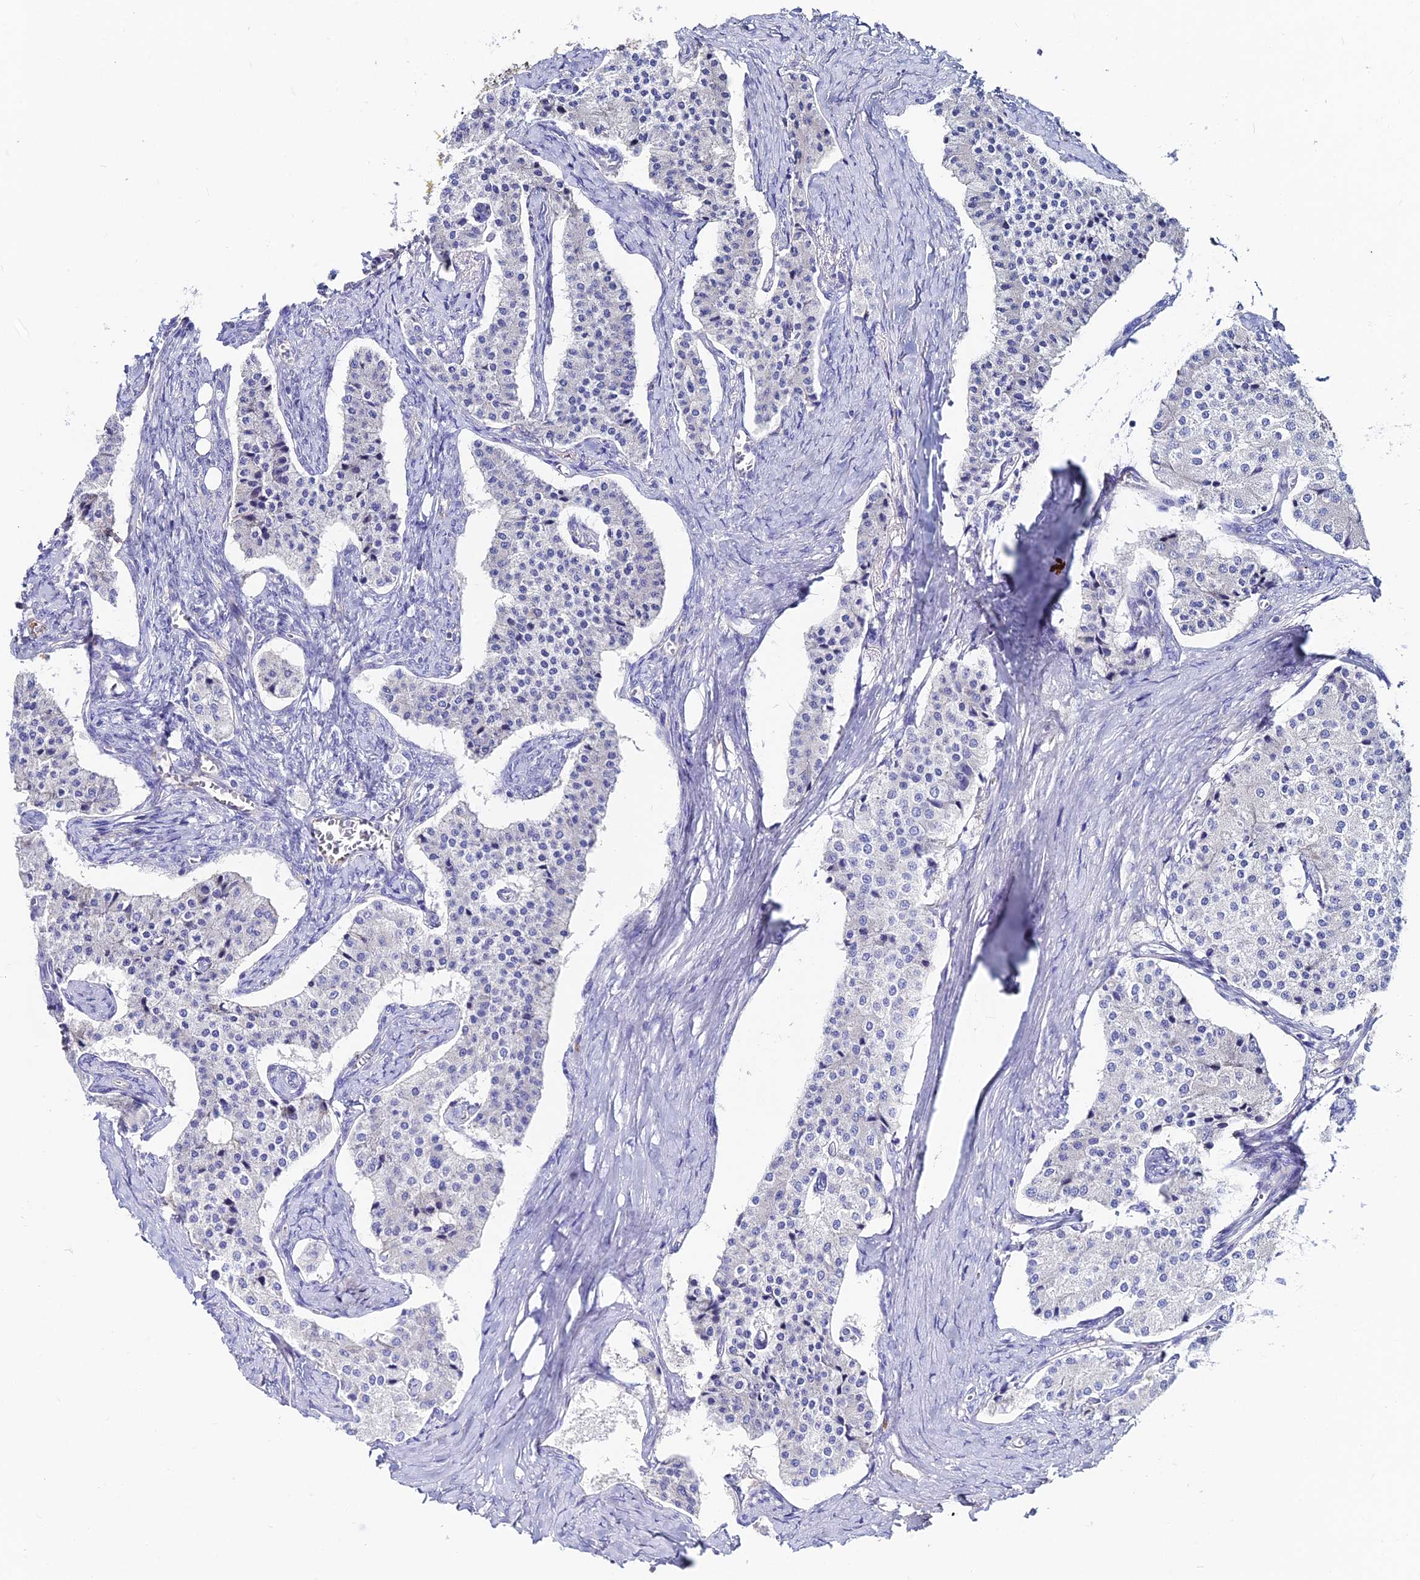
{"staining": {"intensity": "negative", "quantity": "none", "location": "none"}, "tissue": "carcinoid", "cell_type": "Tumor cells", "image_type": "cancer", "snomed": [{"axis": "morphology", "description": "Carcinoid, malignant, NOS"}, {"axis": "topography", "description": "Colon"}], "caption": "Immunohistochemistry (IHC) micrograph of human carcinoid stained for a protein (brown), which reveals no expression in tumor cells.", "gene": "SLC25A16", "patient": {"sex": "female", "age": 52}}